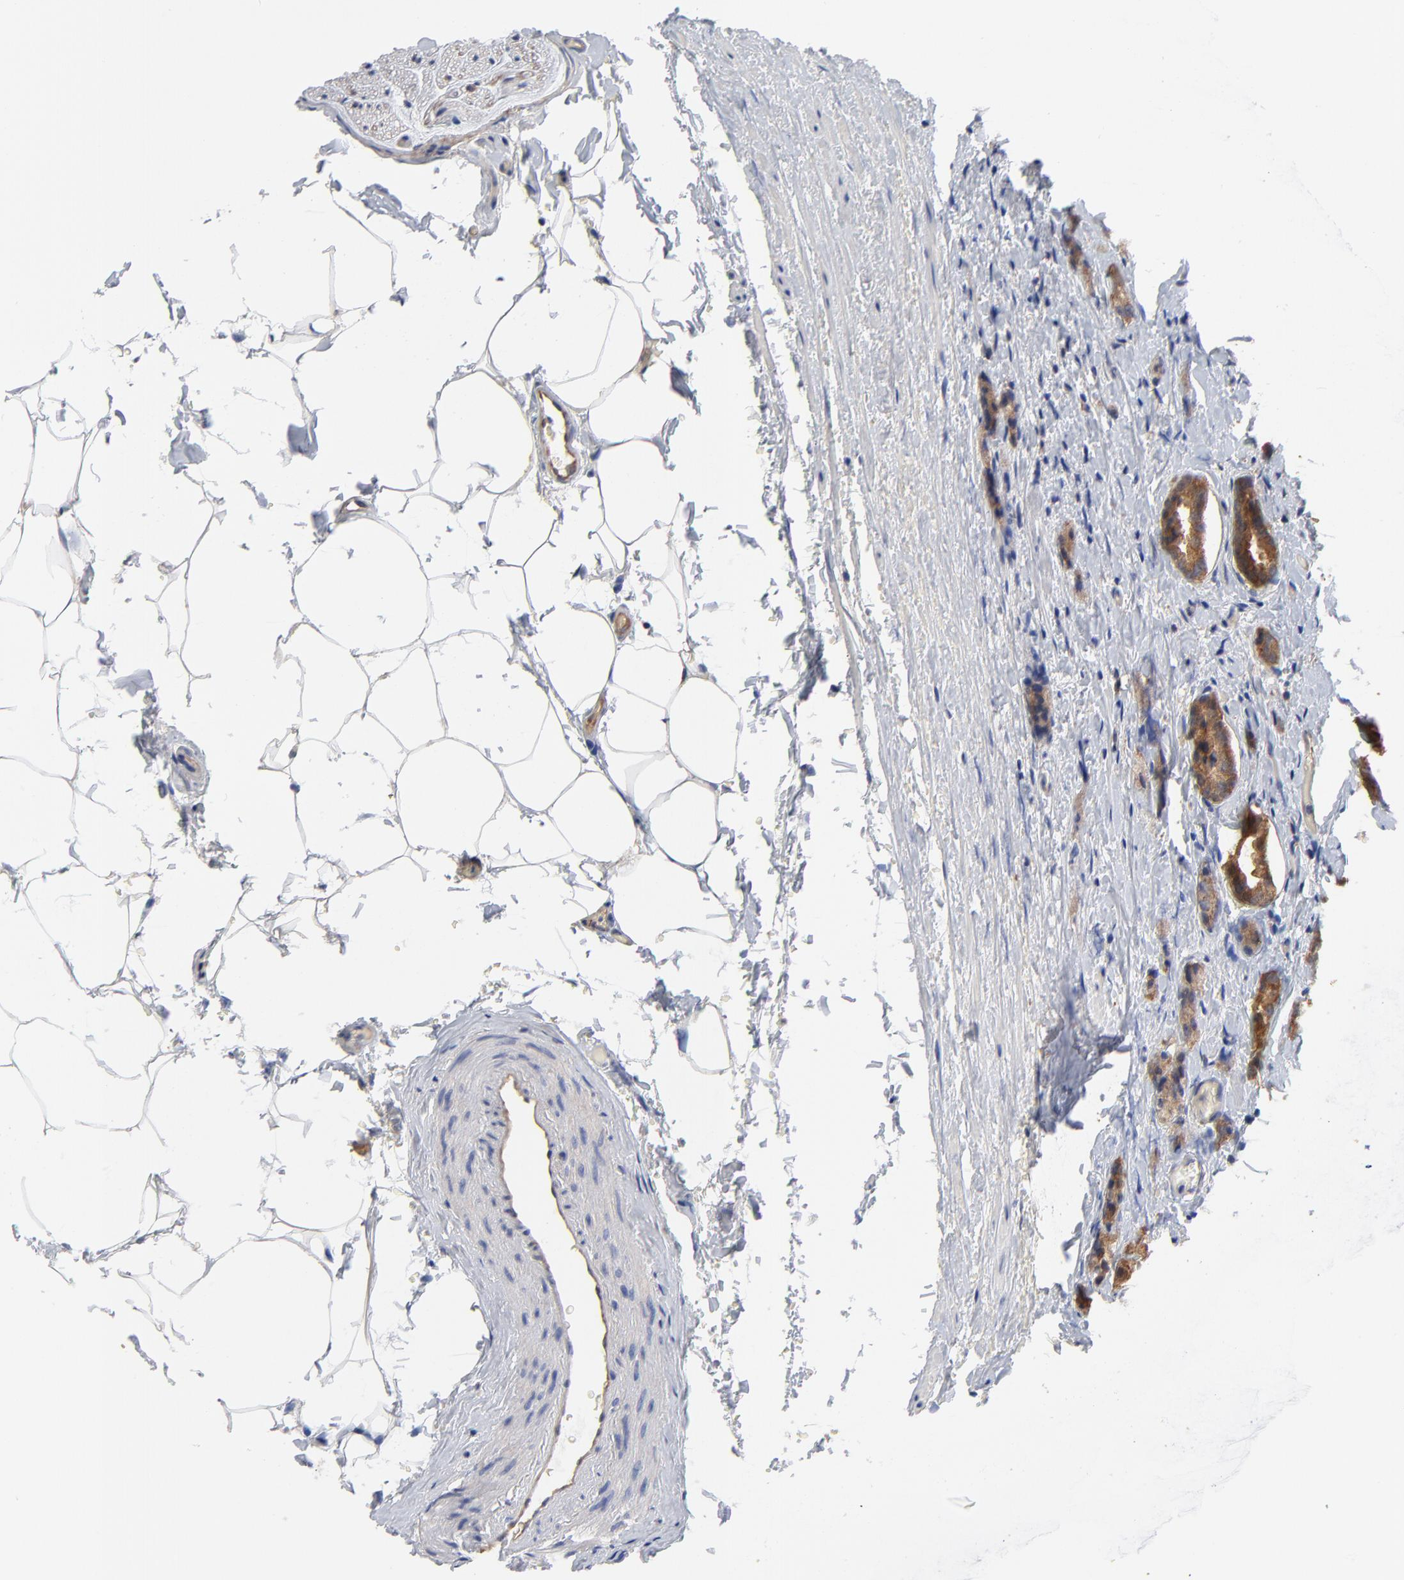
{"staining": {"intensity": "strong", "quantity": ">75%", "location": "cytoplasmic/membranous"}, "tissue": "prostate cancer", "cell_type": "Tumor cells", "image_type": "cancer", "snomed": [{"axis": "morphology", "description": "Adenocarcinoma, Medium grade"}, {"axis": "topography", "description": "Prostate"}], "caption": "Strong cytoplasmic/membranous protein positivity is present in approximately >75% of tumor cells in prostate cancer.", "gene": "FBXL2", "patient": {"sex": "male", "age": 59}}